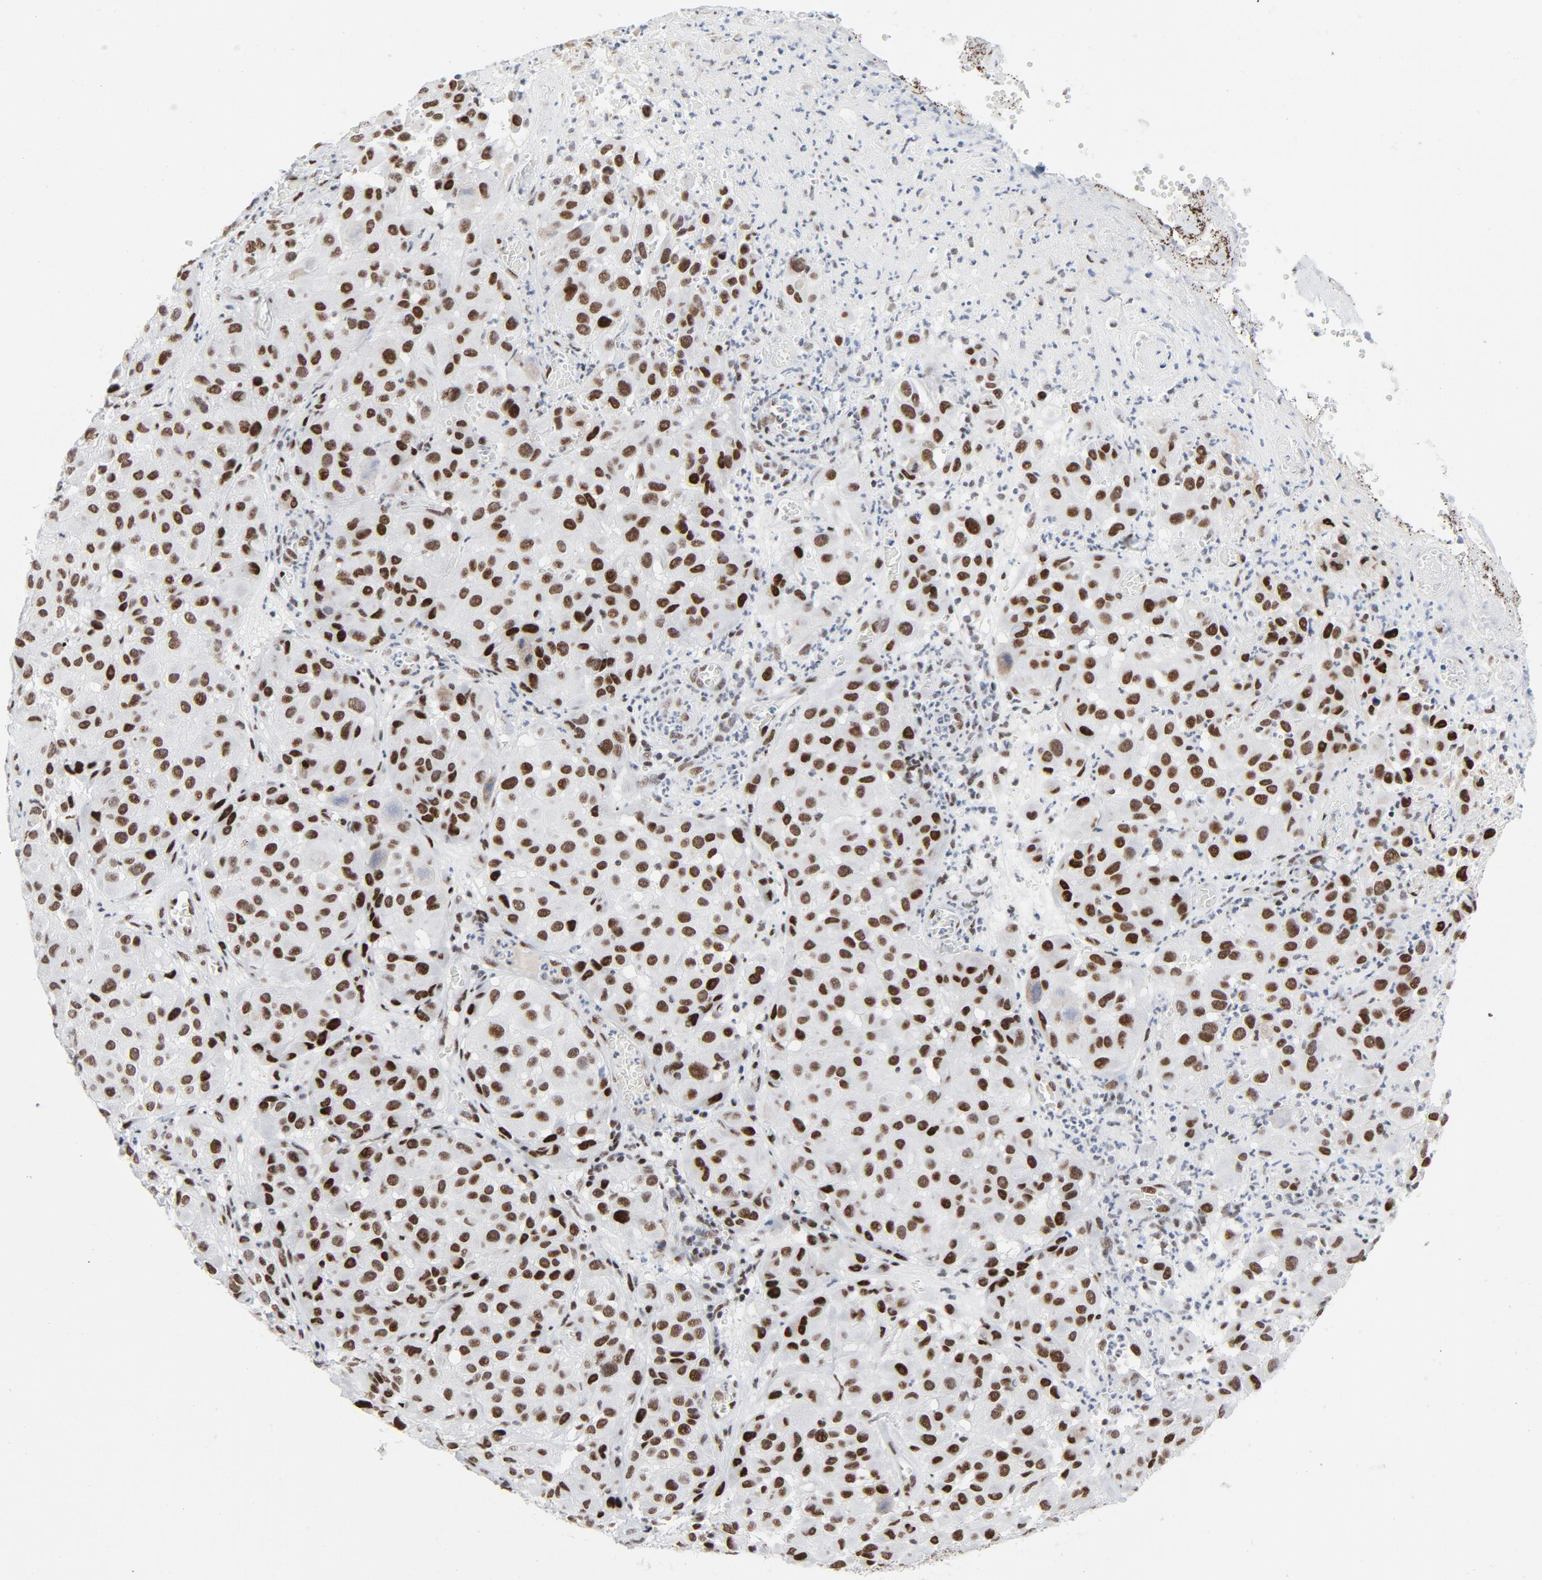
{"staining": {"intensity": "strong", "quantity": ">75%", "location": "nuclear"}, "tissue": "melanoma", "cell_type": "Tumor cells", "image_type": "cancer", "snomed": [{"axis": "morphology", "description": "Malignant melanoma, NOS"}, {"axis": "topography", "description": "Skin"}], "caption": "Malignant melanoma stained with a protein marker shows strong staining in tumor cells.", "gene": "HSF1", "patient": {"sex": "female", "age": 21}}